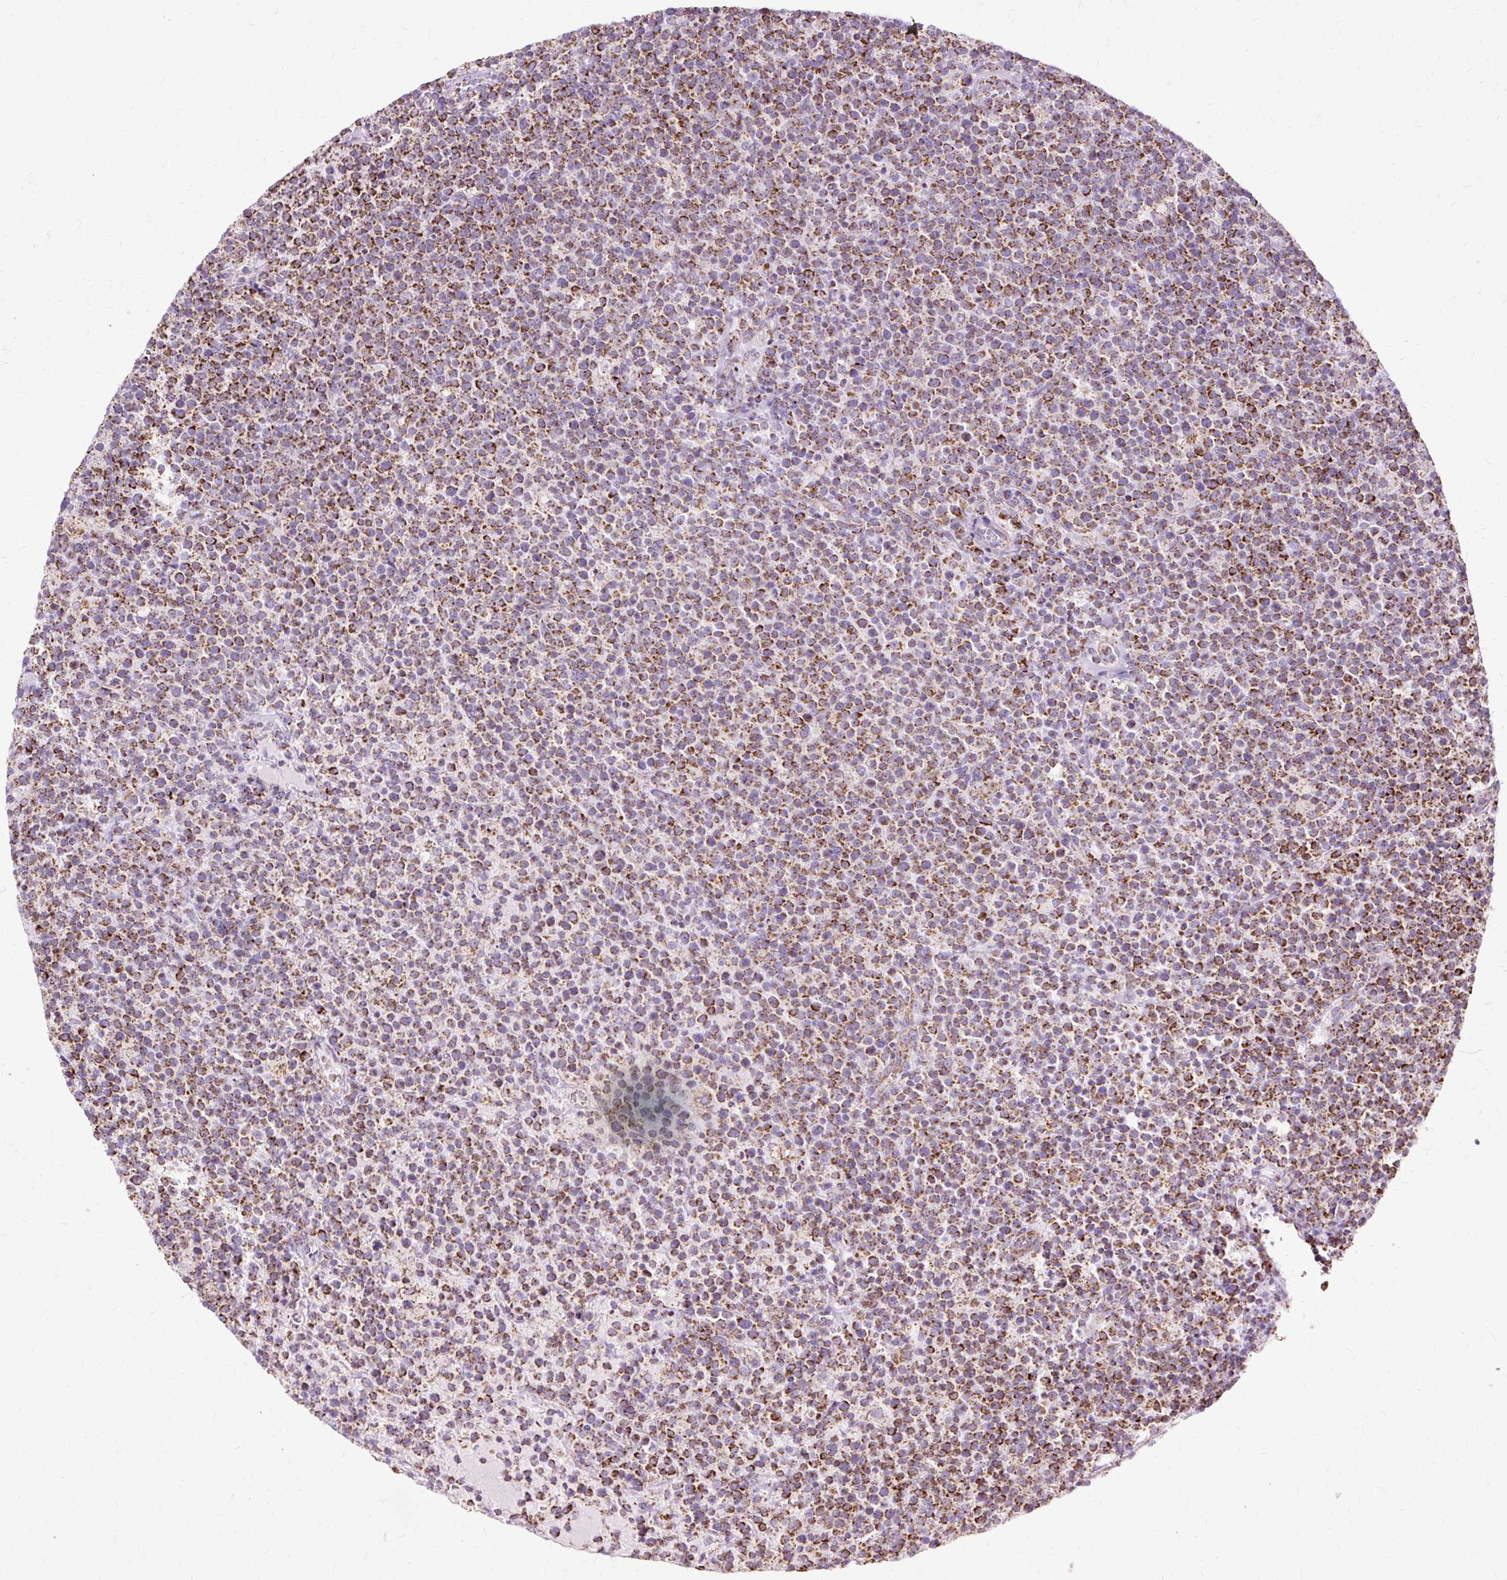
{"staining": {"intensity": "strong", "quantity": ">75%", "location": "cytoplasmic/membranous"}, "tissue": "lymphoma", "cell_type": "Tumor cells", "image_type": "cancer", "snomed": [{"axis": "morphology", "description": "Malignant lymphoma, non-Hodgkin's type, High grade"}, {"axis": "topography", "description": "Lymph node"}], "caption": "This is a micrograph of IHC staining of lymphoma, which shows strong expression in the cytoplasmic/membranous of tumor cells.", "gene": "DLAT", "patient": {"sex": "male", "age": 61}}